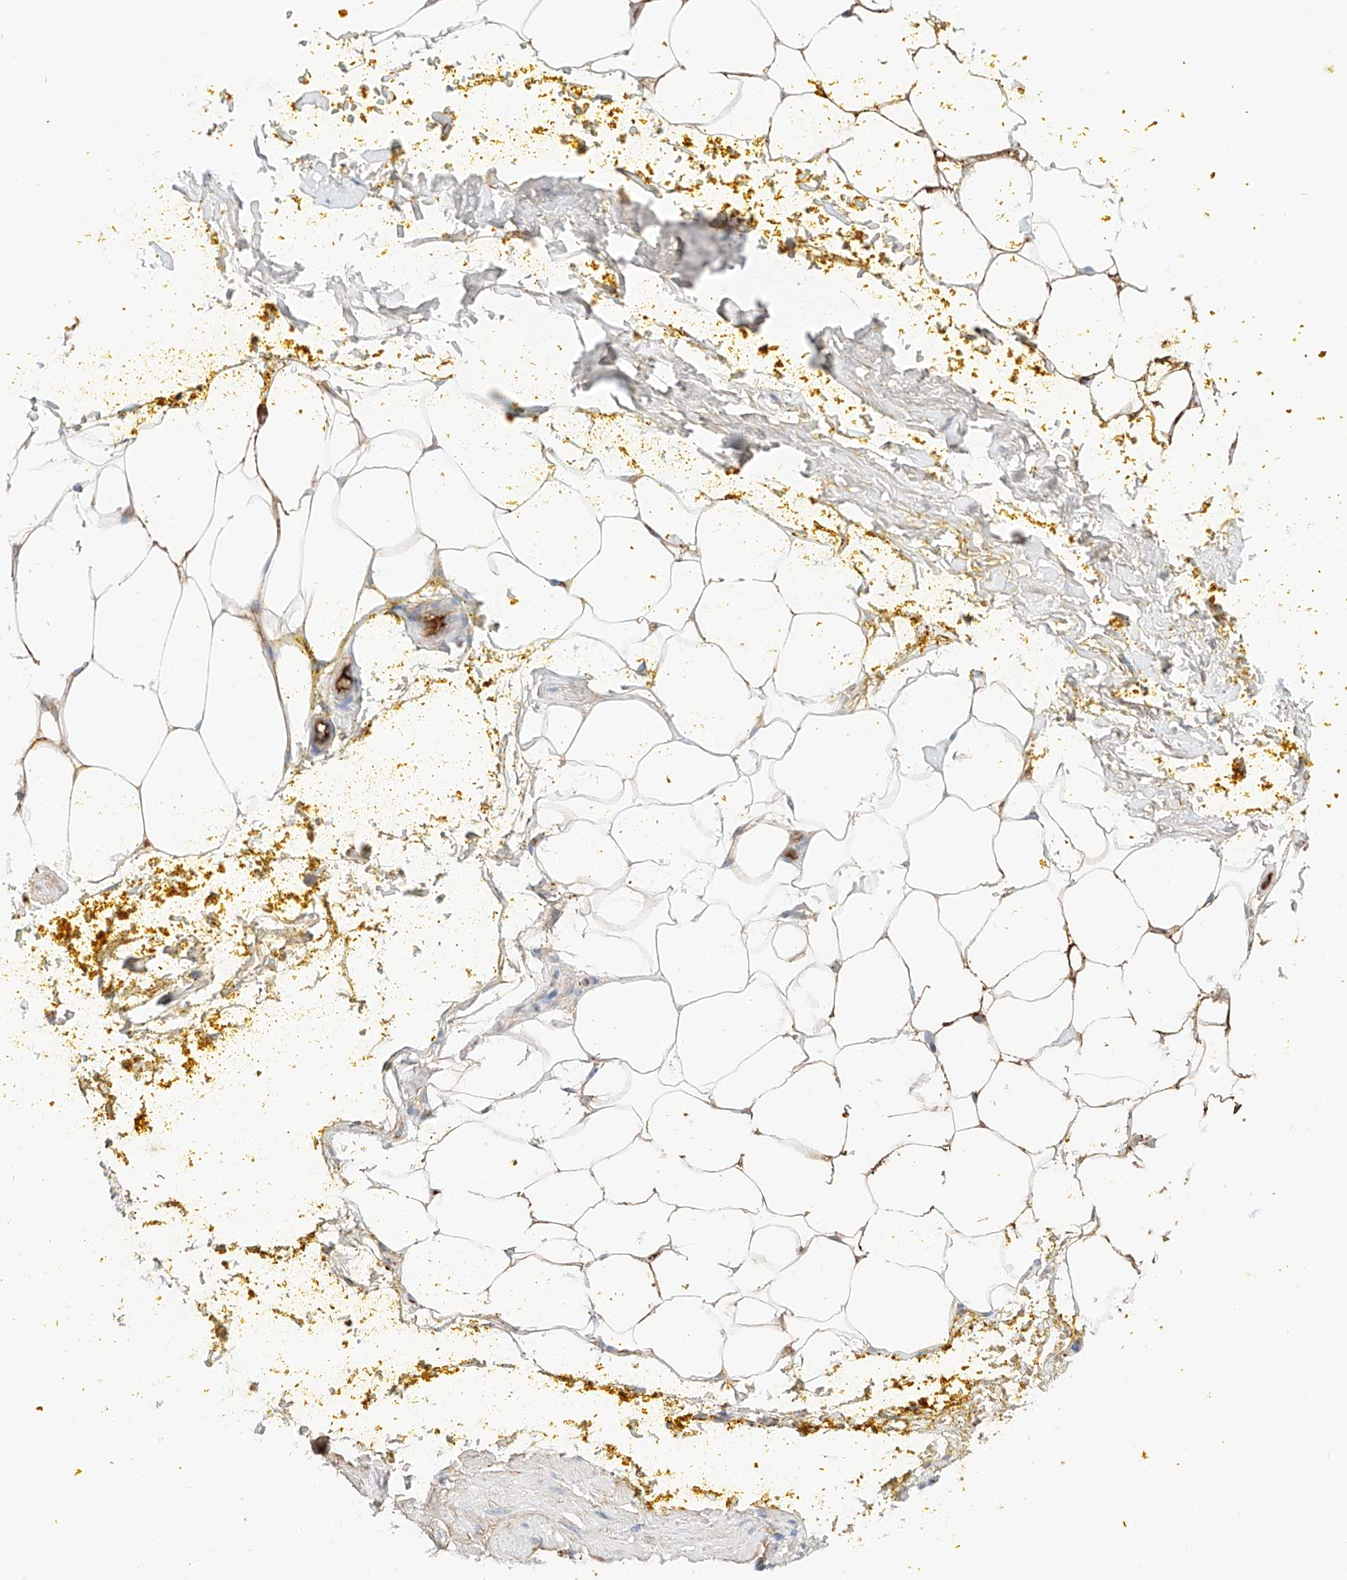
{"staining": {"intensity": "weak", "quantity": "25%-75%", "location": "cytoplasmic/membranous"}, "tissue": "adipose tissue", "cell_type": "Adipocytes", "image_type": "normal", "snomed": [{"axis": "morphology", "description": "Normal tissue, NOS"}, {"axis": "morphology", "description": "Adenocarcinoma, Low grade"}, {"axis": "topography", "description": "Prostate"}, {"axis": "topography", "description": "Peripheral nerve tissue"}], "caption": "Protein staining of benign adipose tissue displays weak cytoplasmic/membranous positivity in about 25%-75% of adipocytes. (DAB = brown stain, brightfield microscopy at high magnification).", "gene": "PGGT1B", "patient": {"sex": "male", "age": 63}}